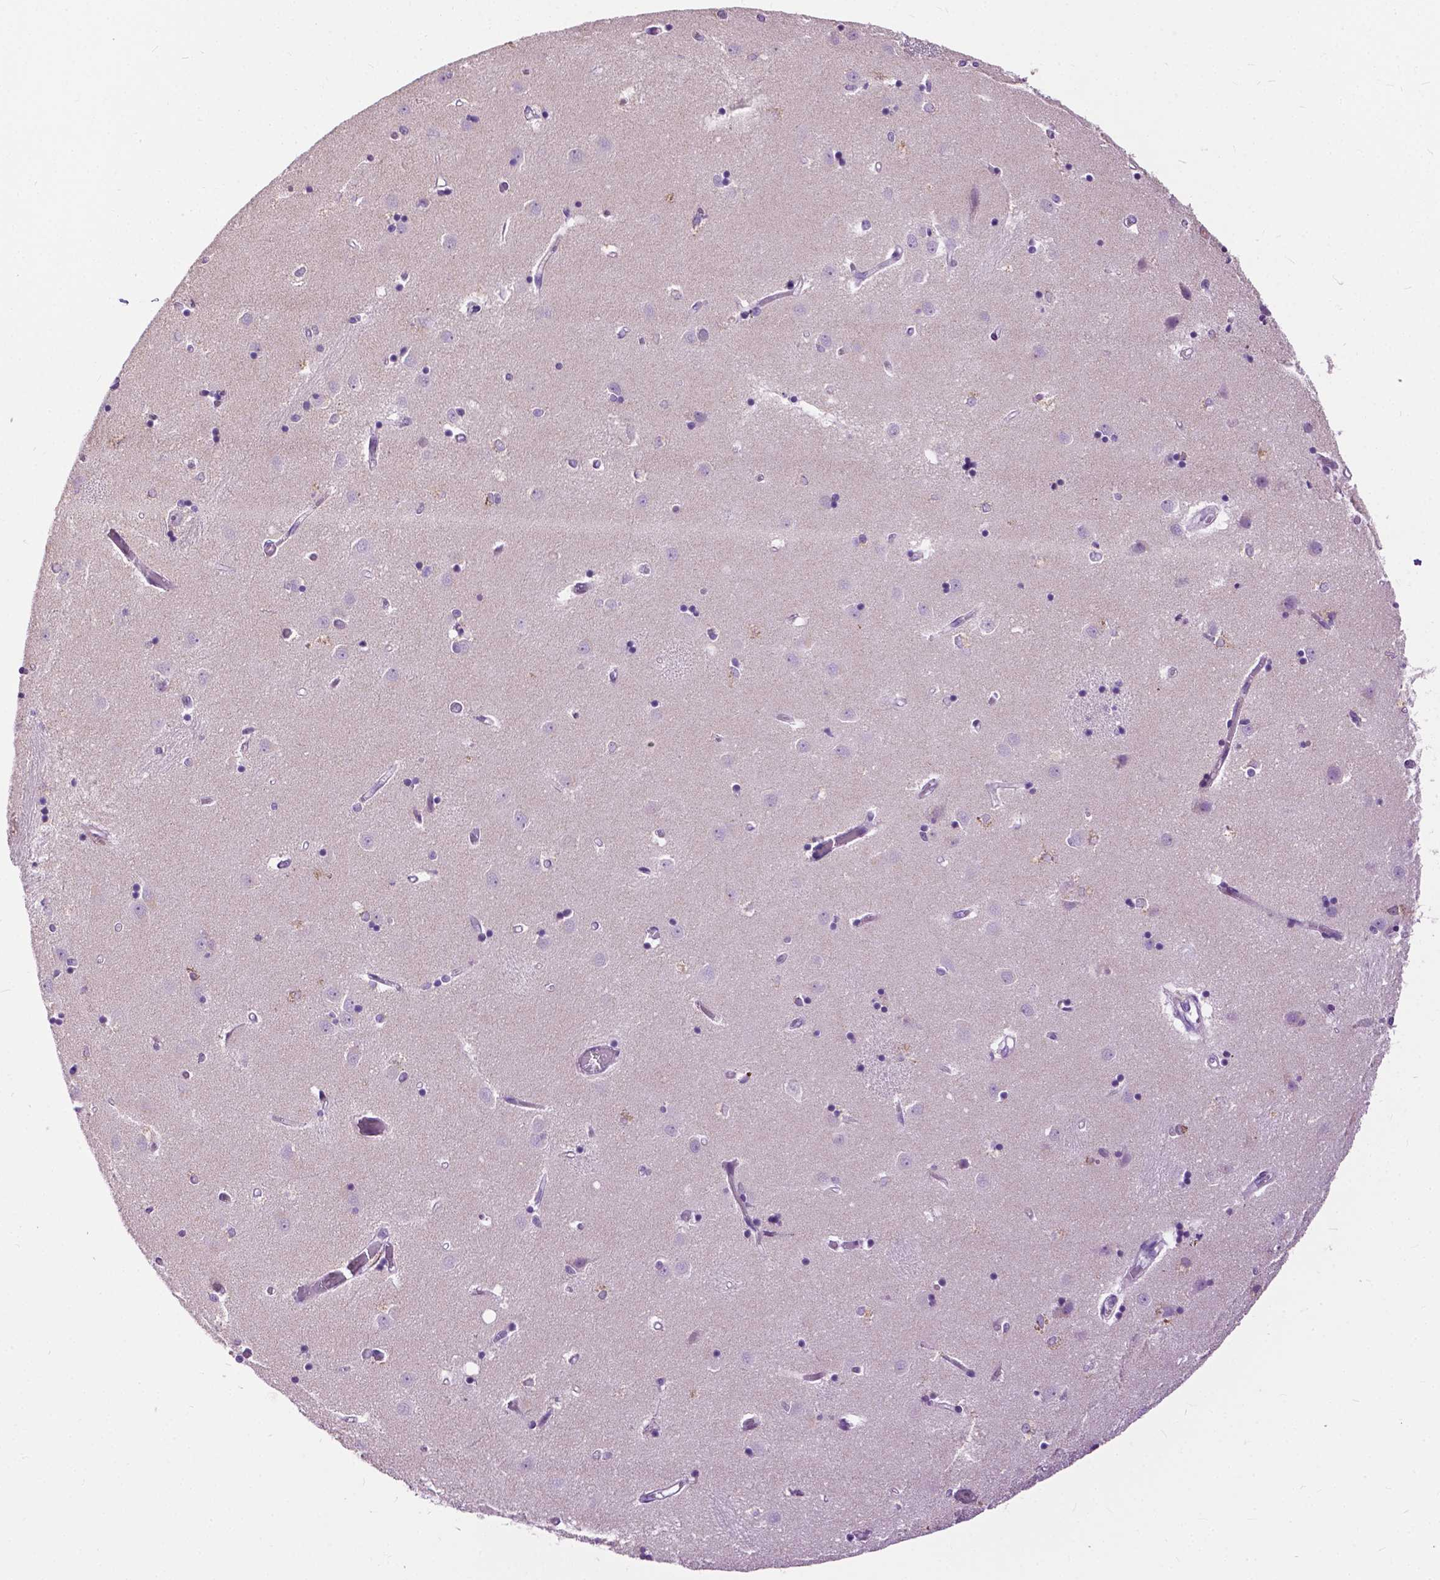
{"staining": {"intensity": "weak", "quantity": "25%-75%", "location": "cytoplasmic/membranous"}, "tissue": "caudate", "cell_type": "Glial cells", "image_type": "normal", "snomed": [{"axis": "morphology", "description": "Normal tissue, NOS"}, {"axis": "topography", "description": "Lateral ventricle wall"}], "caption": "Immunohistochemistry (DAB (3,3'-diaminobenzidine)) staining of benign caudate displays weak cytoplasmic/membranous protein positivity in about 25%-75% of glial cells.", "gene": "GPR37L1", "patient": {"sex": "male", "age": 54}}